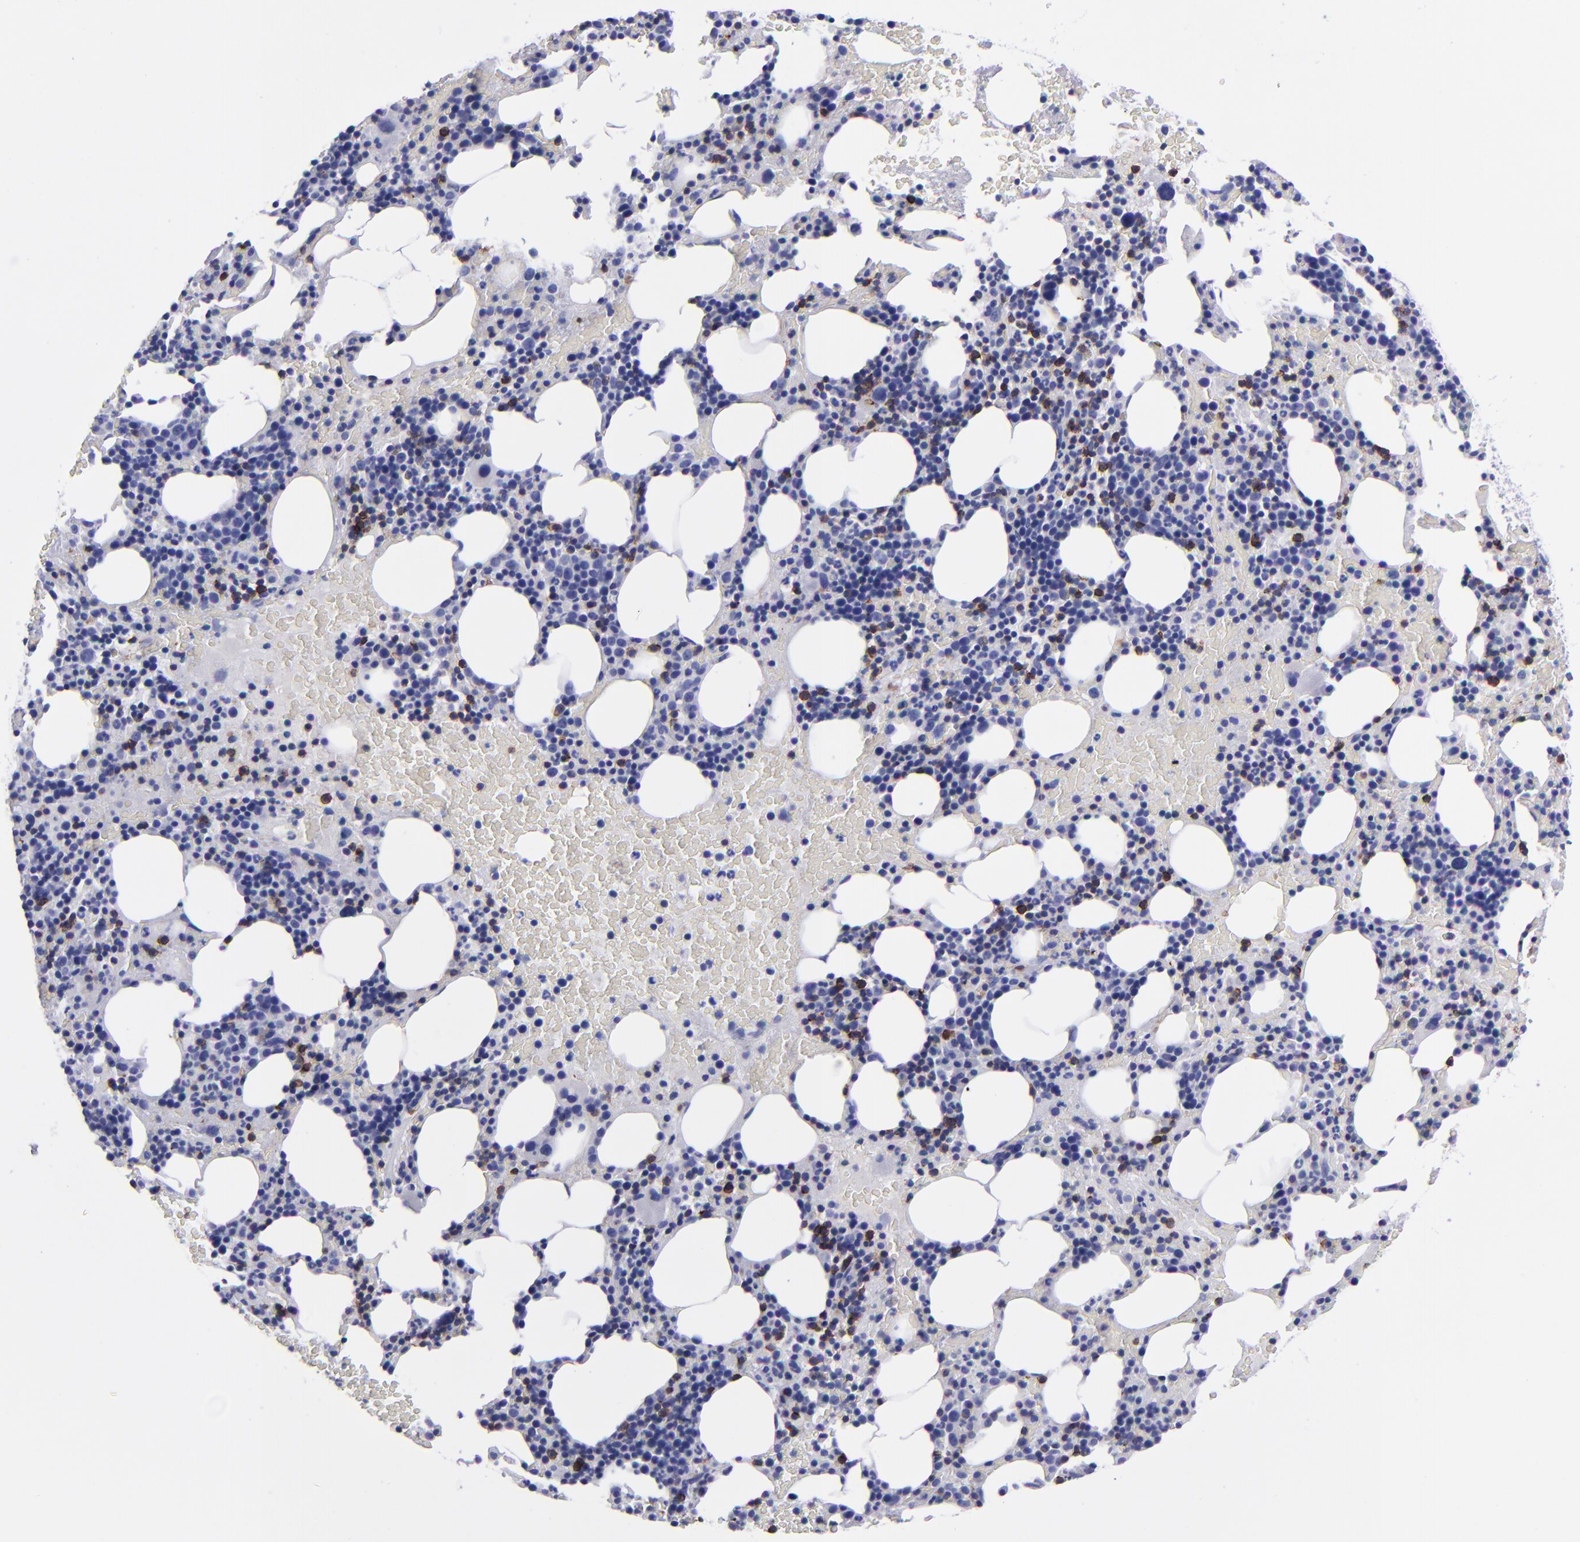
{"staining": {"intensity": "moderate", "quantity": "25%-75%", "location": "cytoplasmic/membranous"}, "tissue": "bone marrow", "cell_type": "Hematopoietic cells", "image_type": "normal", "snomed": [{"axis": "morphology", "description": "Normal tissue, NOS"}, {"axis": "topography", "description": "Bone marrow"}], "caption": "The photomicrograph demonstrates immunohistochemical staining of unremarkable bone marrow. There is moderate cytoplasmic/membranous expression is appreciated in approximately 25%-75% of hematopoietic cells.", "gene": "CD6", "patient": {"sex": "male", "age": 86}}